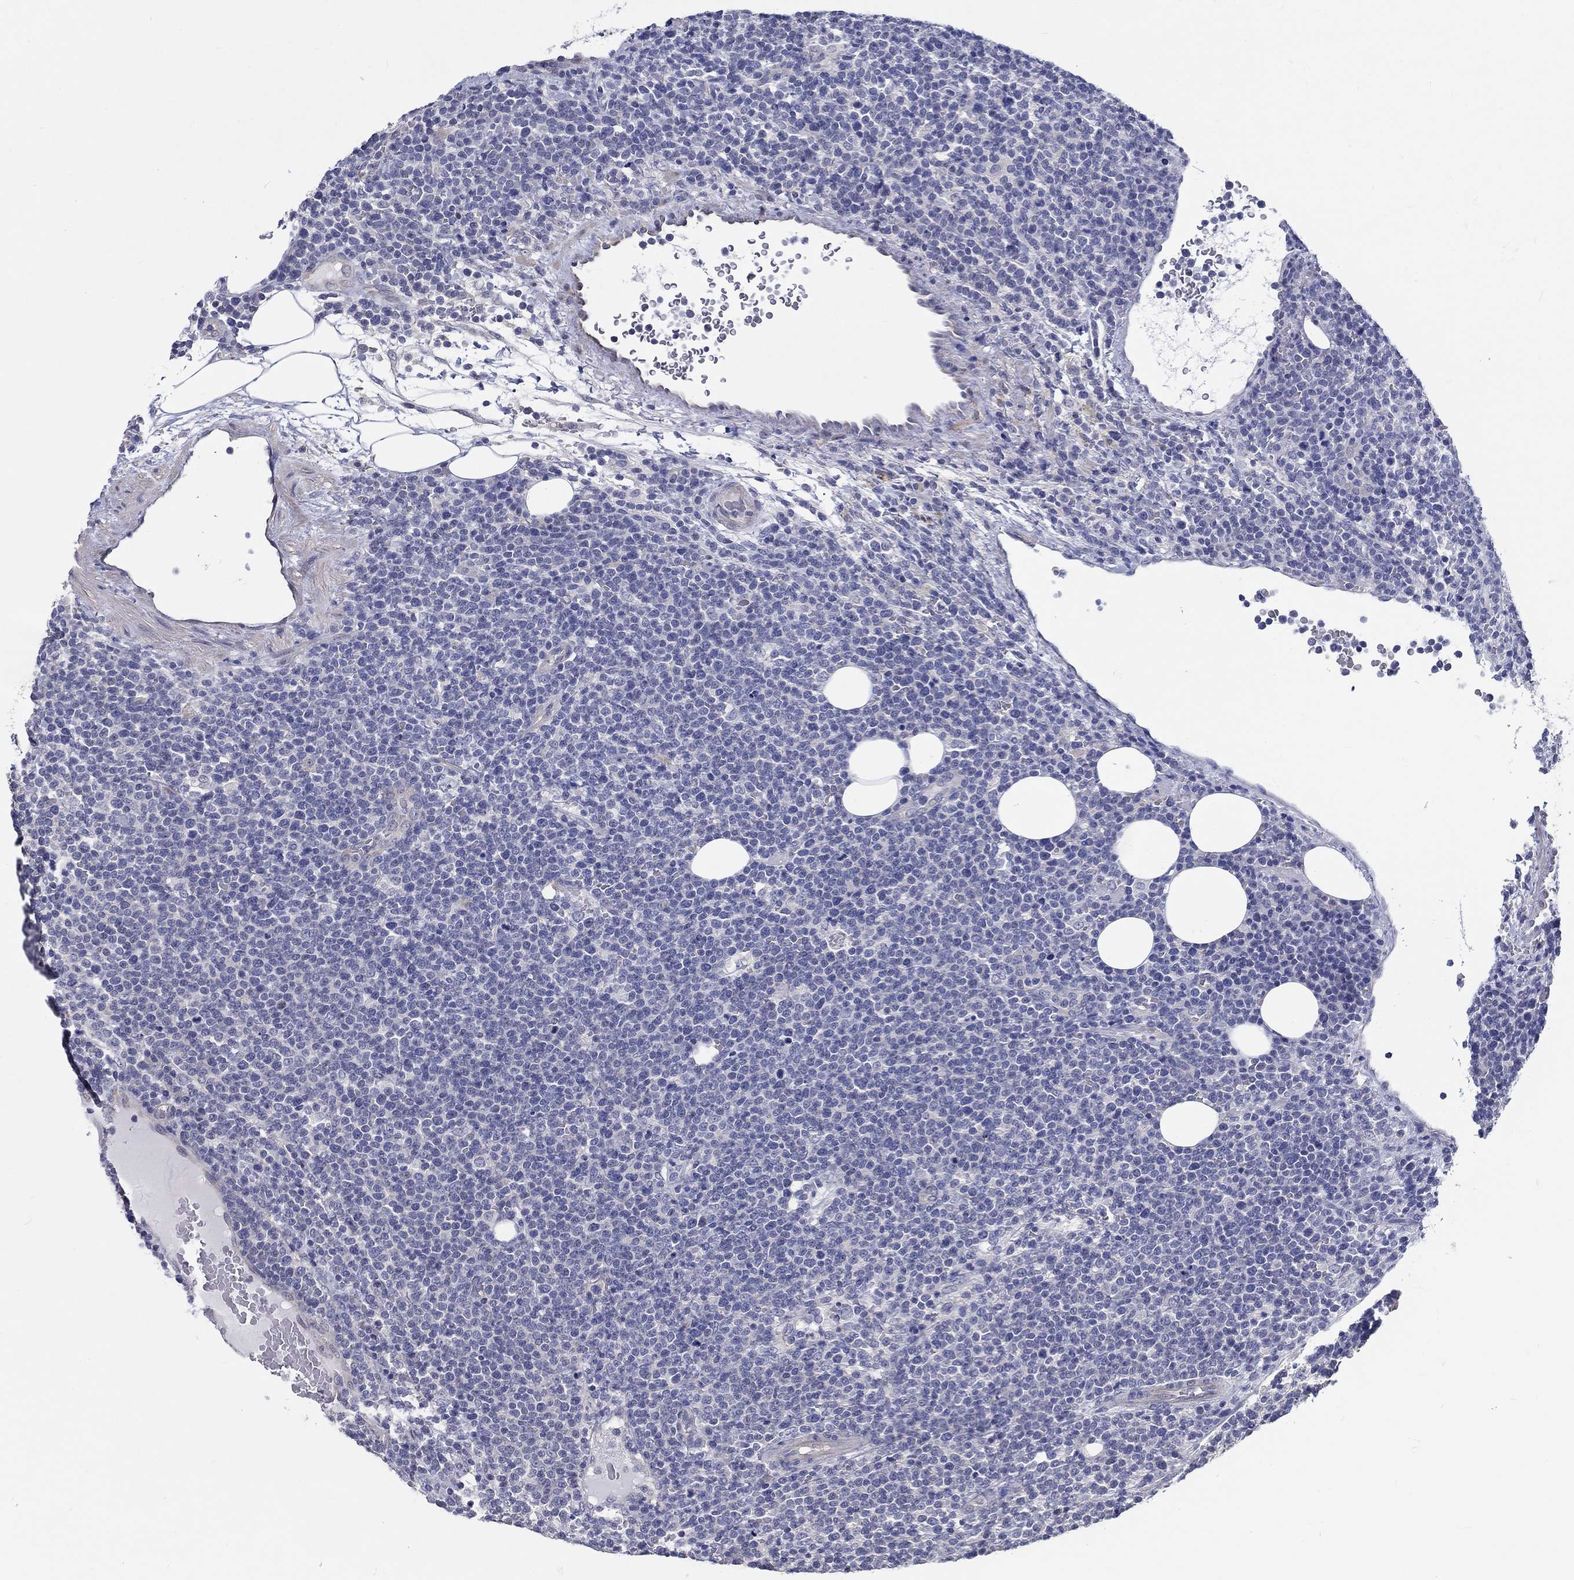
{"staining": {"intensity": "negative", "quantity": "none", "location": "none"}, "tissue": "lymphoma", "cell_type": "Tumor cells", "image_type": "cancer", "snomed": [{"axis": "morphology", "description": "Malignant lymphoma, non-Hodgkin's type, High grade"}, {"axis": "topography", "description": "Lymph node"}], "caption": "Immunohistochemistry of human high-grade malignant lymphoma, non-Hodgkin's type reveals no positivity in tumor cells. The staining was performed using DAB to visualize the protein expression in brown, while the nuclei were stained in blue with hematoxylin (Magnification: 20x).", "gene": "CRYGD", "patient": {"sex": "male", "age": 61}}